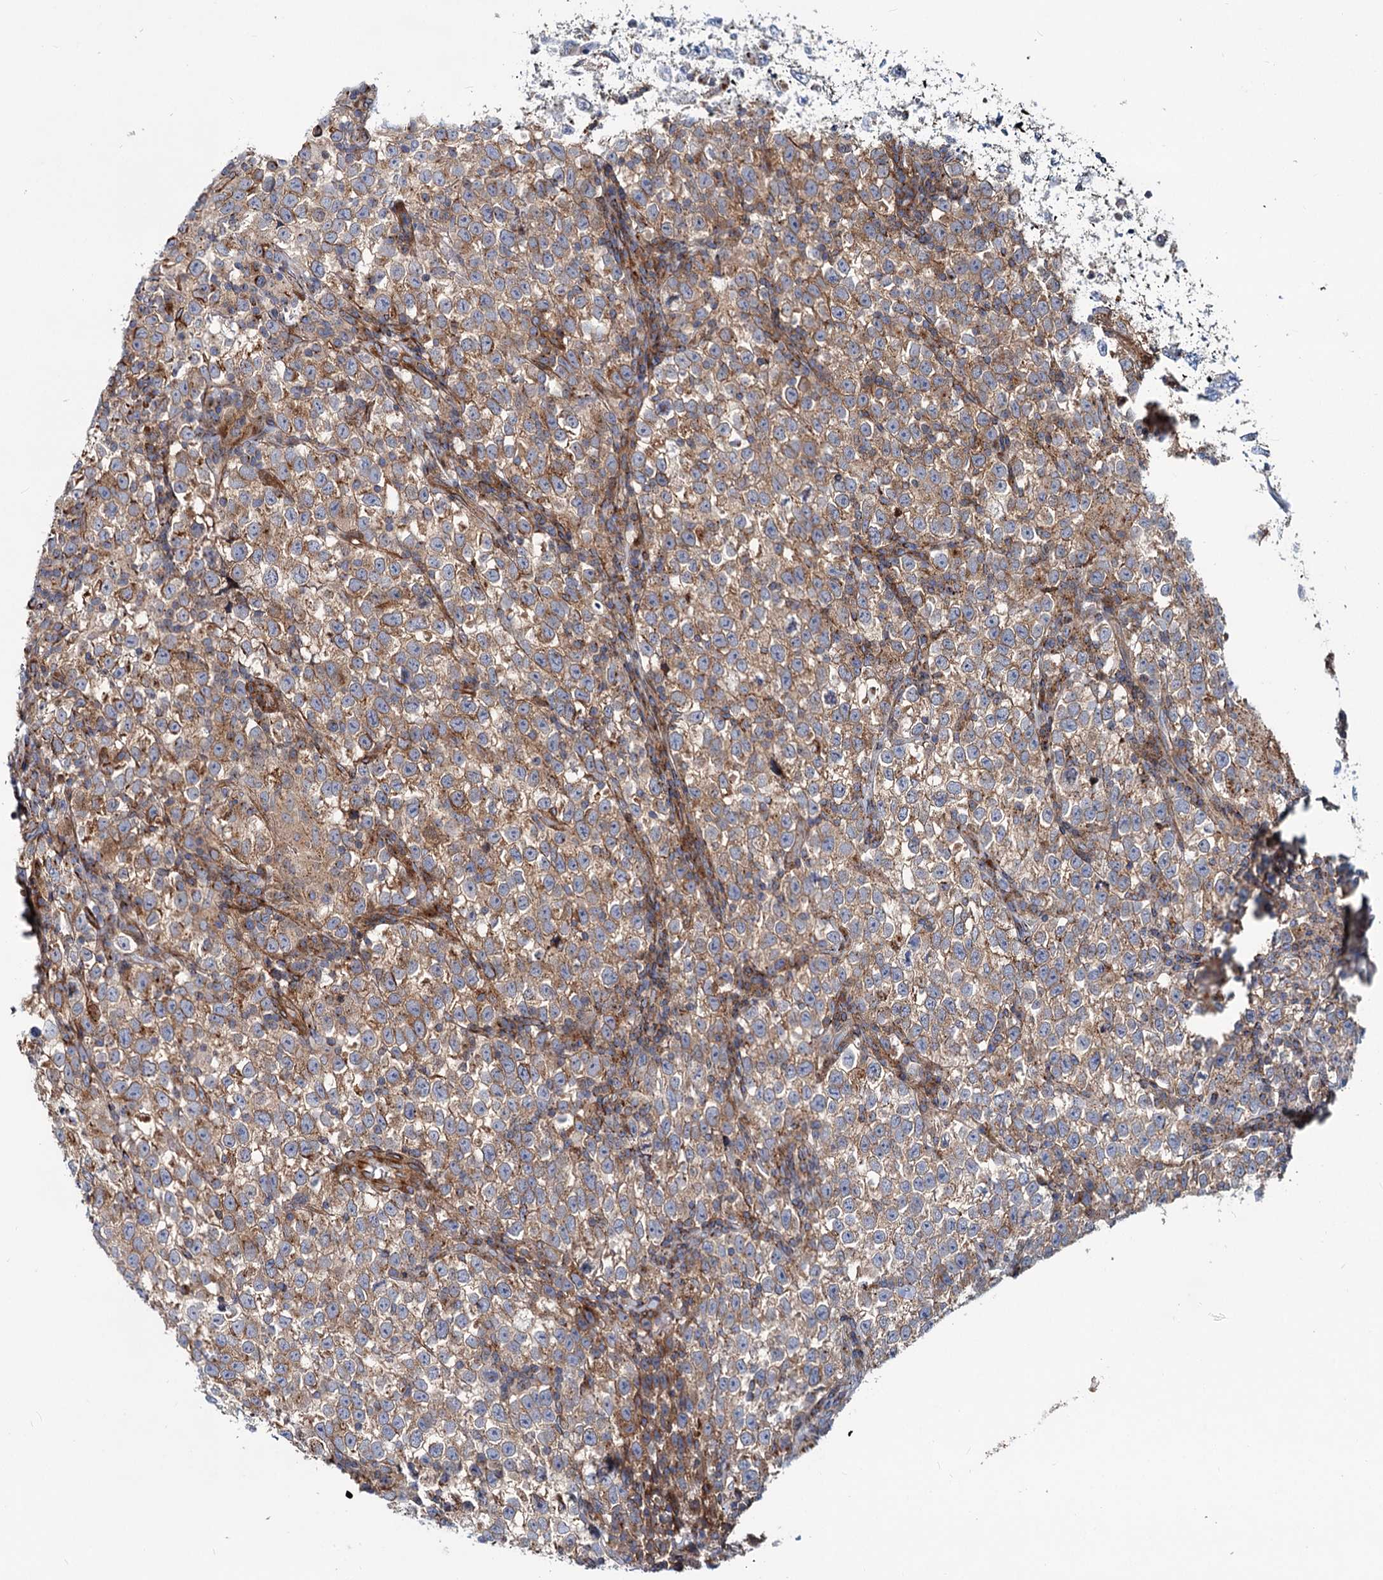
{"staining": {"intensity": "weak", "quantity": ">75%", "location": "cytoplasmic/membranous"}, "tissue": "testis cancer", "cell_type": "Tumor cells", "image_type": "cancer", "snomed": [{"axis": "morphology", "description": "Normal tissue, NOS"}, {"axis": "morphology", "description": "Seminoma, NOS"}, {"axis": "topography", "description": "Testis"}], "caption": "The histopathology image demonstrates staining of testis cancer (seminoma), revealing weak cytoplasmic/membranous protein staining (brown color) within tumor cells.", "gene": "PSEN1", "patient": {"sex": "male", "age": 43}}